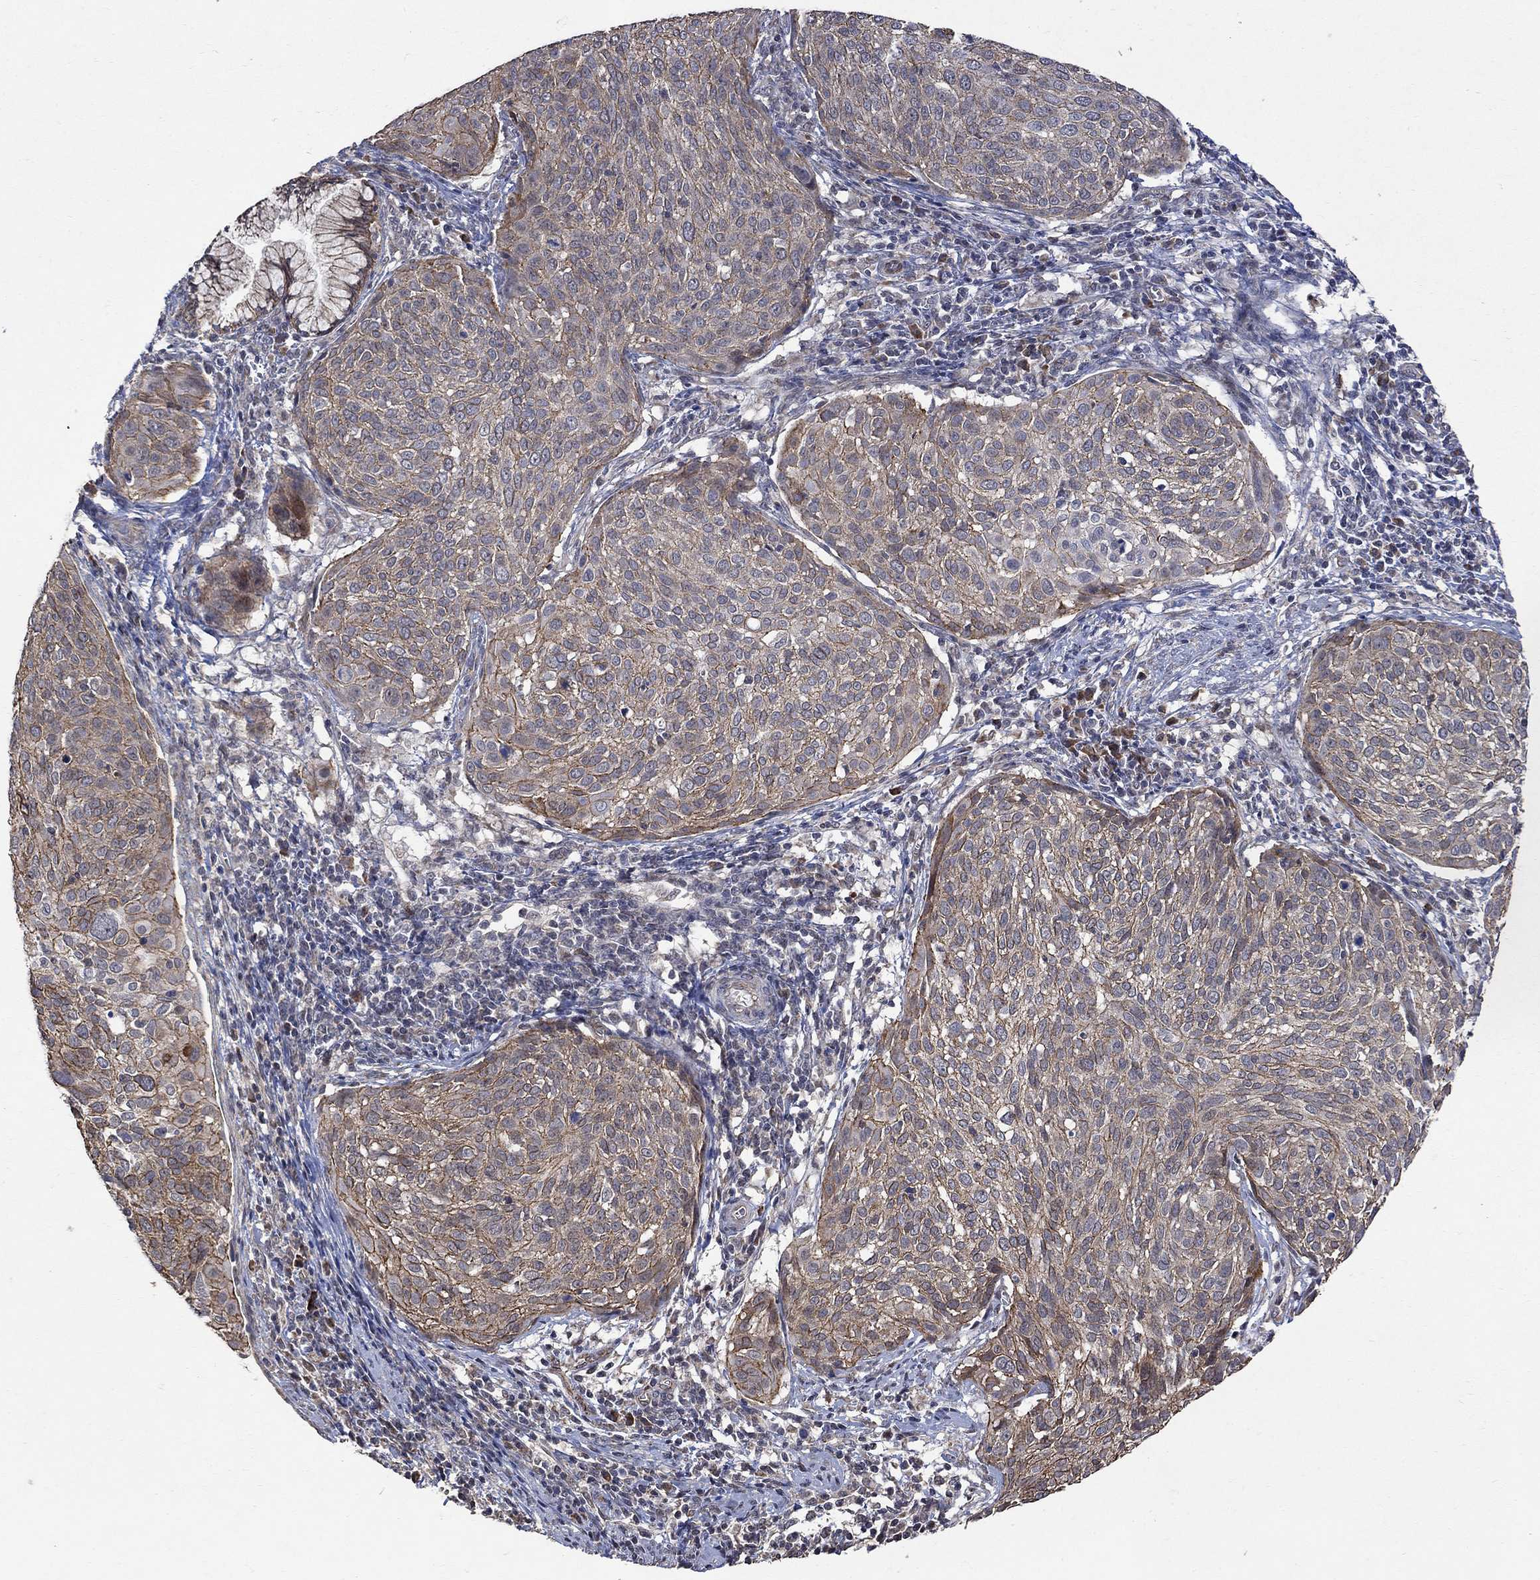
{"staining": {"intensity": "strong", "quantity": "25%-75%", "location": "cytoplasmic/membranous"}, "tissue": "cervical cancer", "cell_type": "Tumor cells", "image_type": "cancer", "snomed": [{"axis": "morphology", "description": "Squamous cell carcinoma, NOS"}, {"axis": "topography", "description": "Cervix"}], "caption": "A high amount of strong cytoplasmic/membranous expression is seen in about 25%-75% of tumor cells in squamous cell carcinoma (cervical) tissue. The protein of interest is shown in brown color, while the nuclei are stained blue.", "gene": "ANKRA2", "patient": {"sex": "female", "age": 39}}